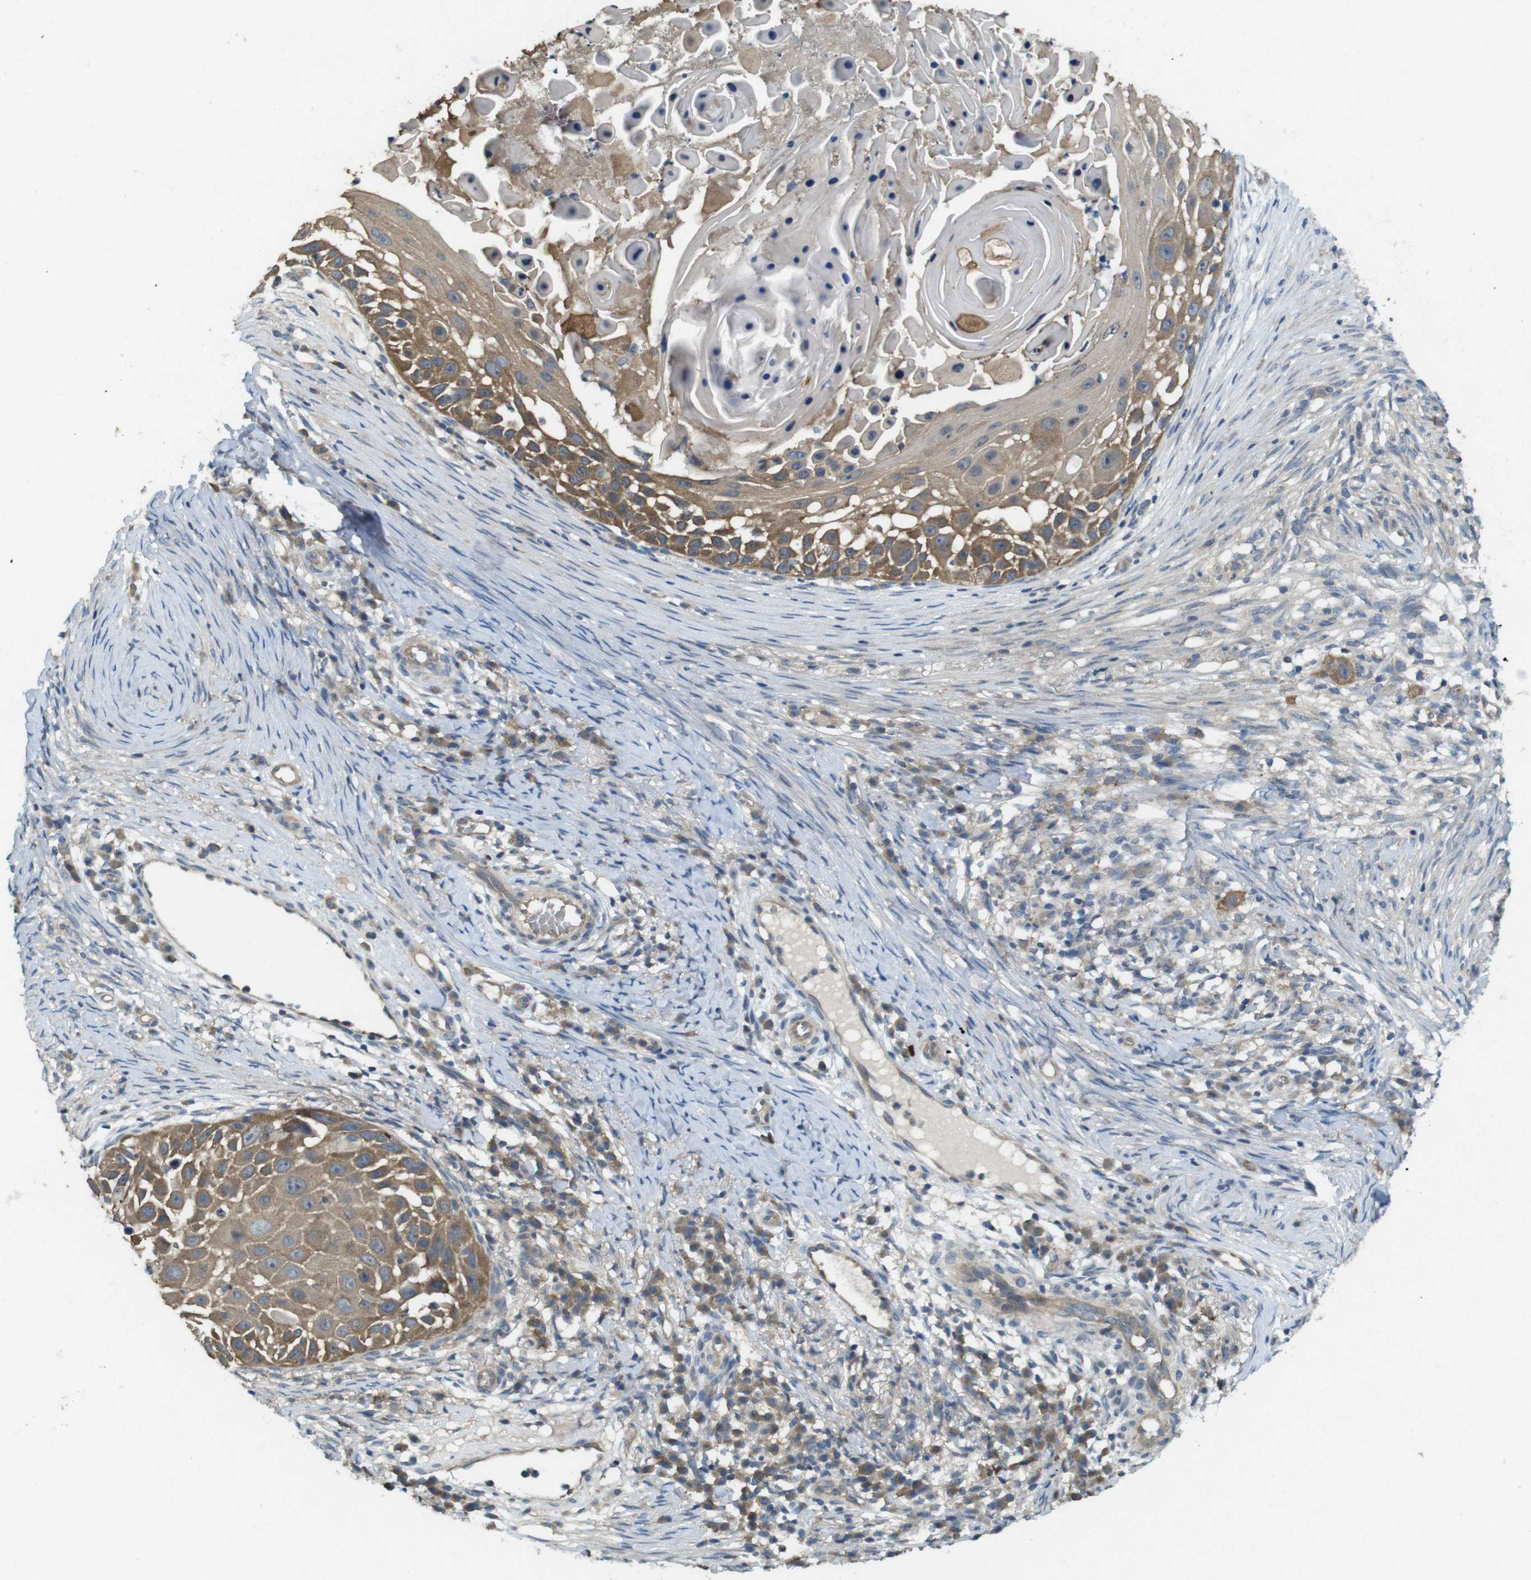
{"staining": {"intensity": "moderate", "quantity": ">75%", "location": "cytoplasmic/membranous"}, "tissue": "skin cancer", "cell_type": "Tumor cells", "image_type": "cancer", "snomed": [{"axis": "morphology", "description": "Squamous cell carcinoma, NOS"}, {"axis": "topography", "description": "Skin"}], "caption": "Human squamous cell carcinoma (skin) stained for a protein (brown) exhibits moderate cytoplasmic/membranous positive positivity in about >75% of tumor cells.", "gene": "SUGT1", "patient": {"sex": "female", "age": 44}}